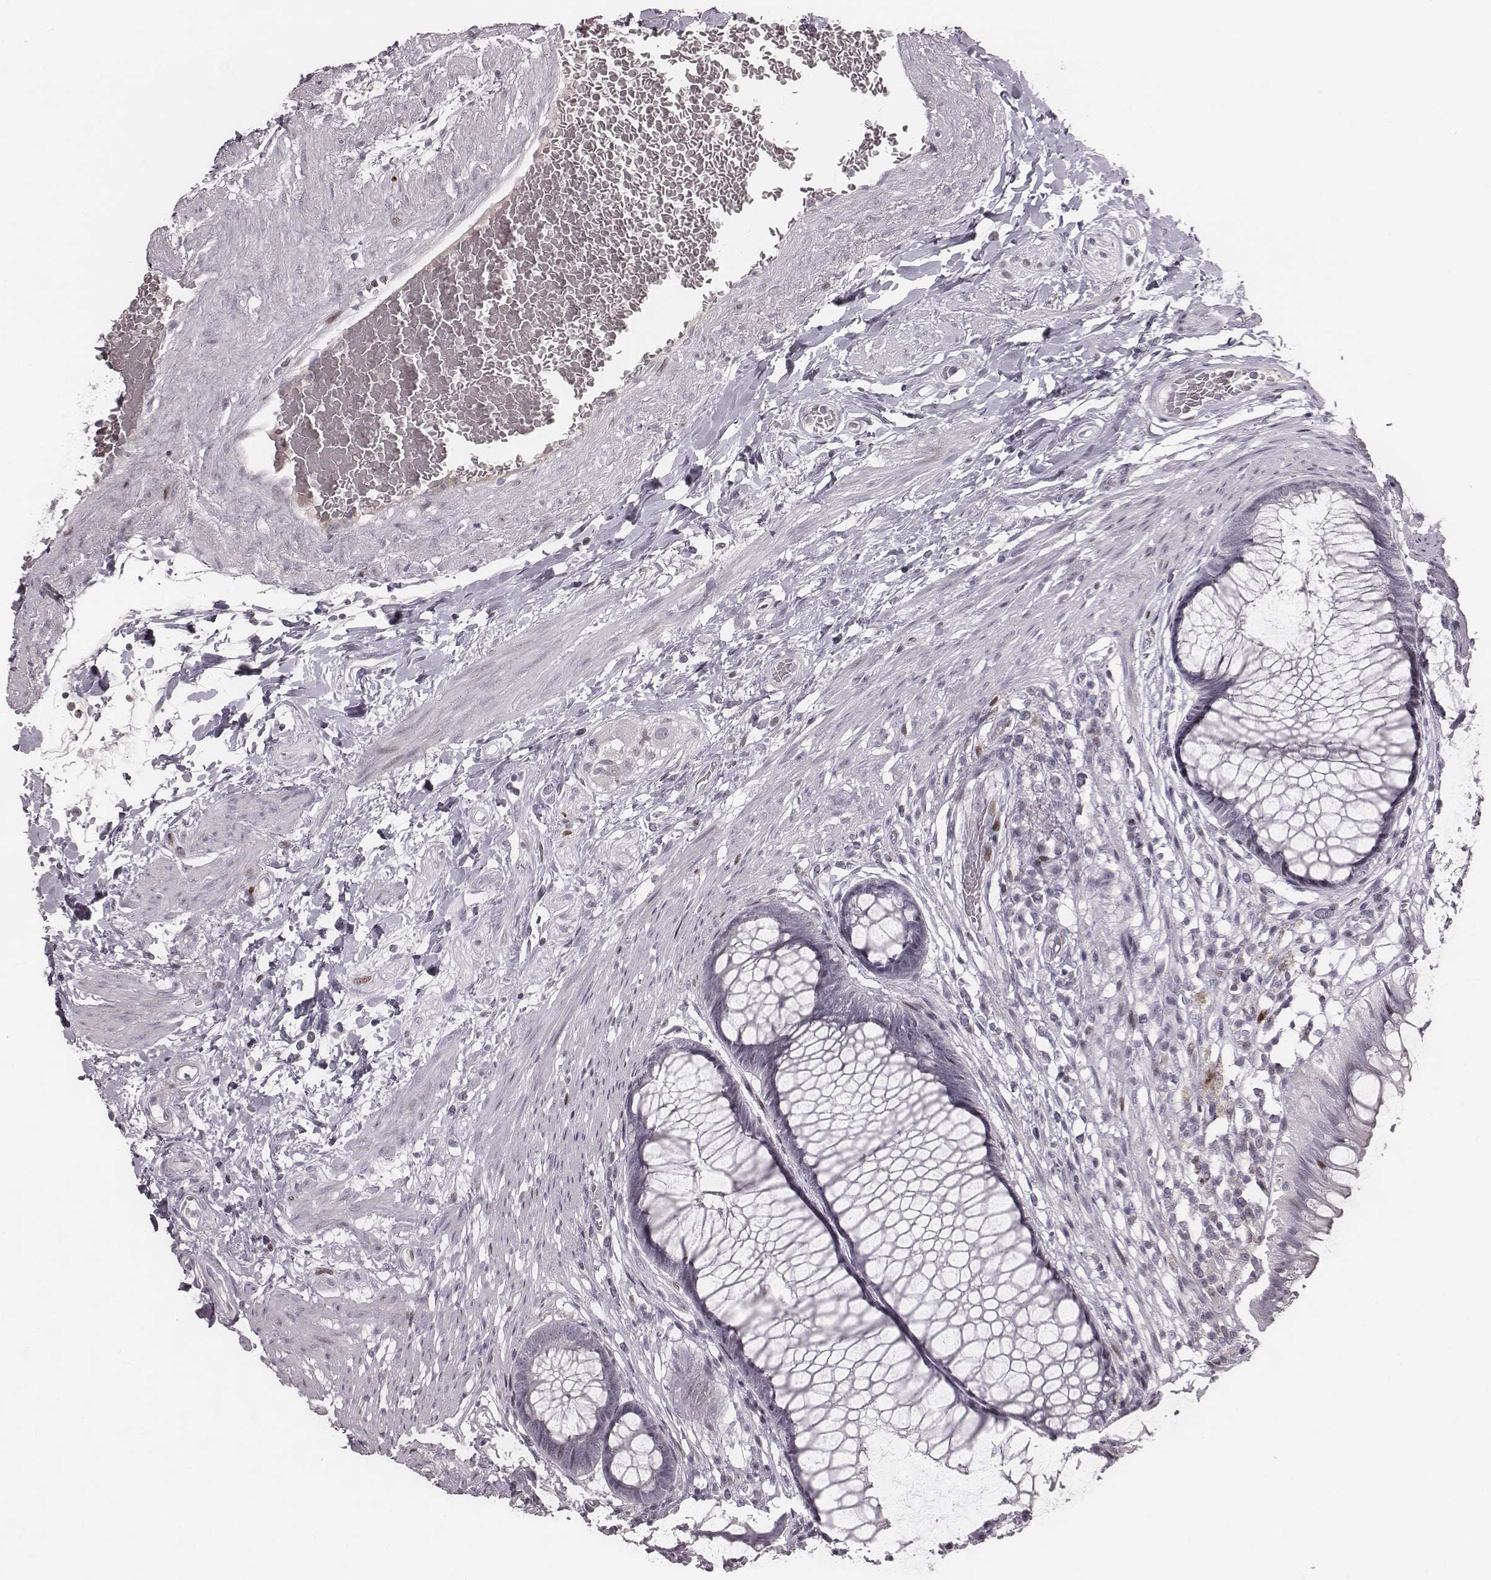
{"staining": {"intensity": "negative", "quantity": "none", "location": "none"}, "tissue": "rectum", "cell_type": "Glandular cells", "image_type": "normal", "snomed": [{"axis": "morphology", "description": "Normal tissue, NOS"}, {"axis": "topography", "description": "Smooth muscle"}, {"axis": "topography", "description": "Rectum"}], "caption": "The micrograph reveals no staining of glandular cells in unremarkable rectum. Brightfield microscopy of IHC stained with DAB (brown) and hematoxylin (blue), captured at high magnification.", "gene": "NDC1", "patient": {"sex": "male", "age": 53}}